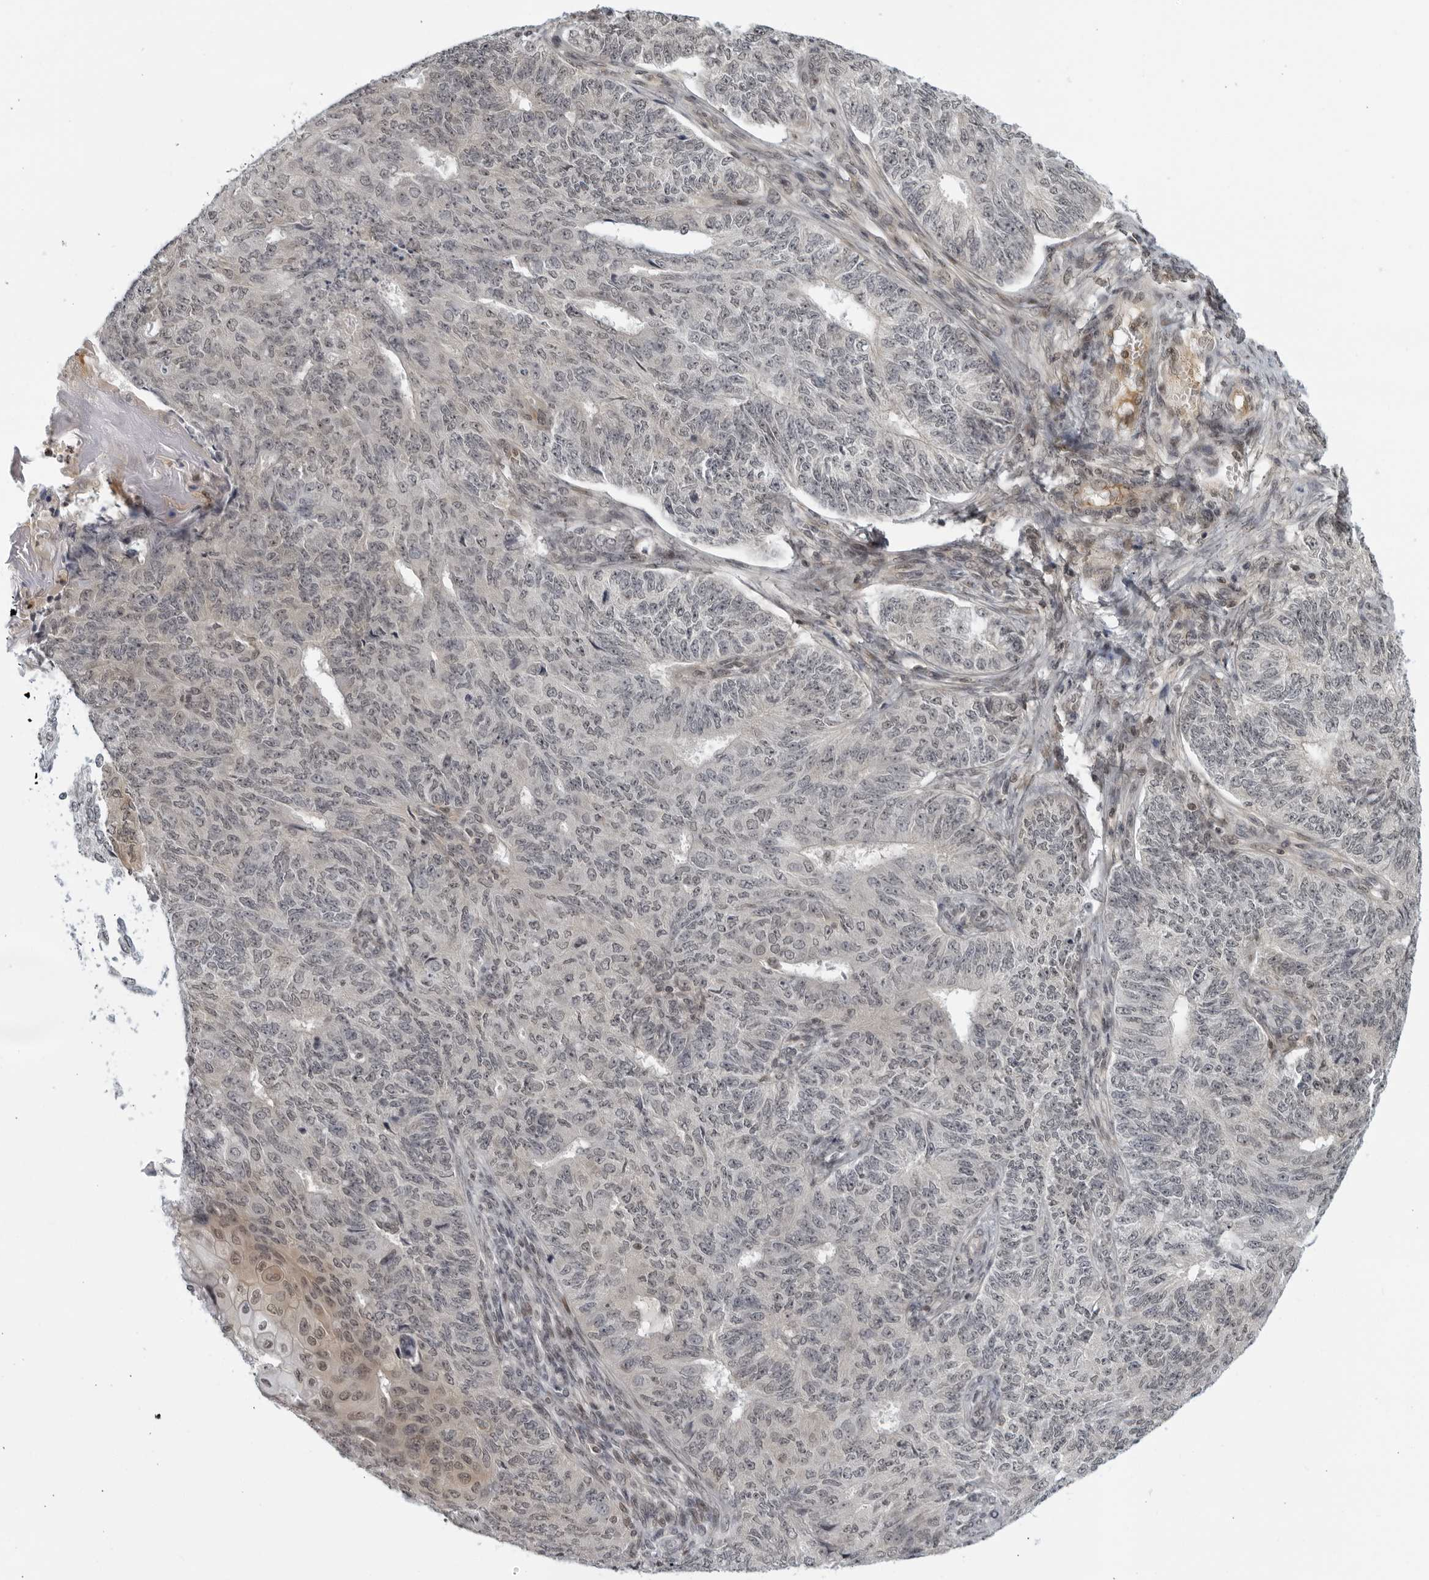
{"staining": {"intensity": "moderate", "quantity": "<25%", "location": "nuclear"}, "tissue": "endometrial cancer", "cell_type": "Tumor cells", "image_type": "cancer", "snomed": [{"axis": "morphology", "description": "Adenocarcinoma, NOS"}, {"axis": "topography", "description": "Endometrium"}], "caption": "Human endometrial cancer (adenocarcinoma) stained with a protein marker reveals moderate staining in tumor cells.", "gene": "CC2D1B", "patient": {"sex": "female", "age": 32}}